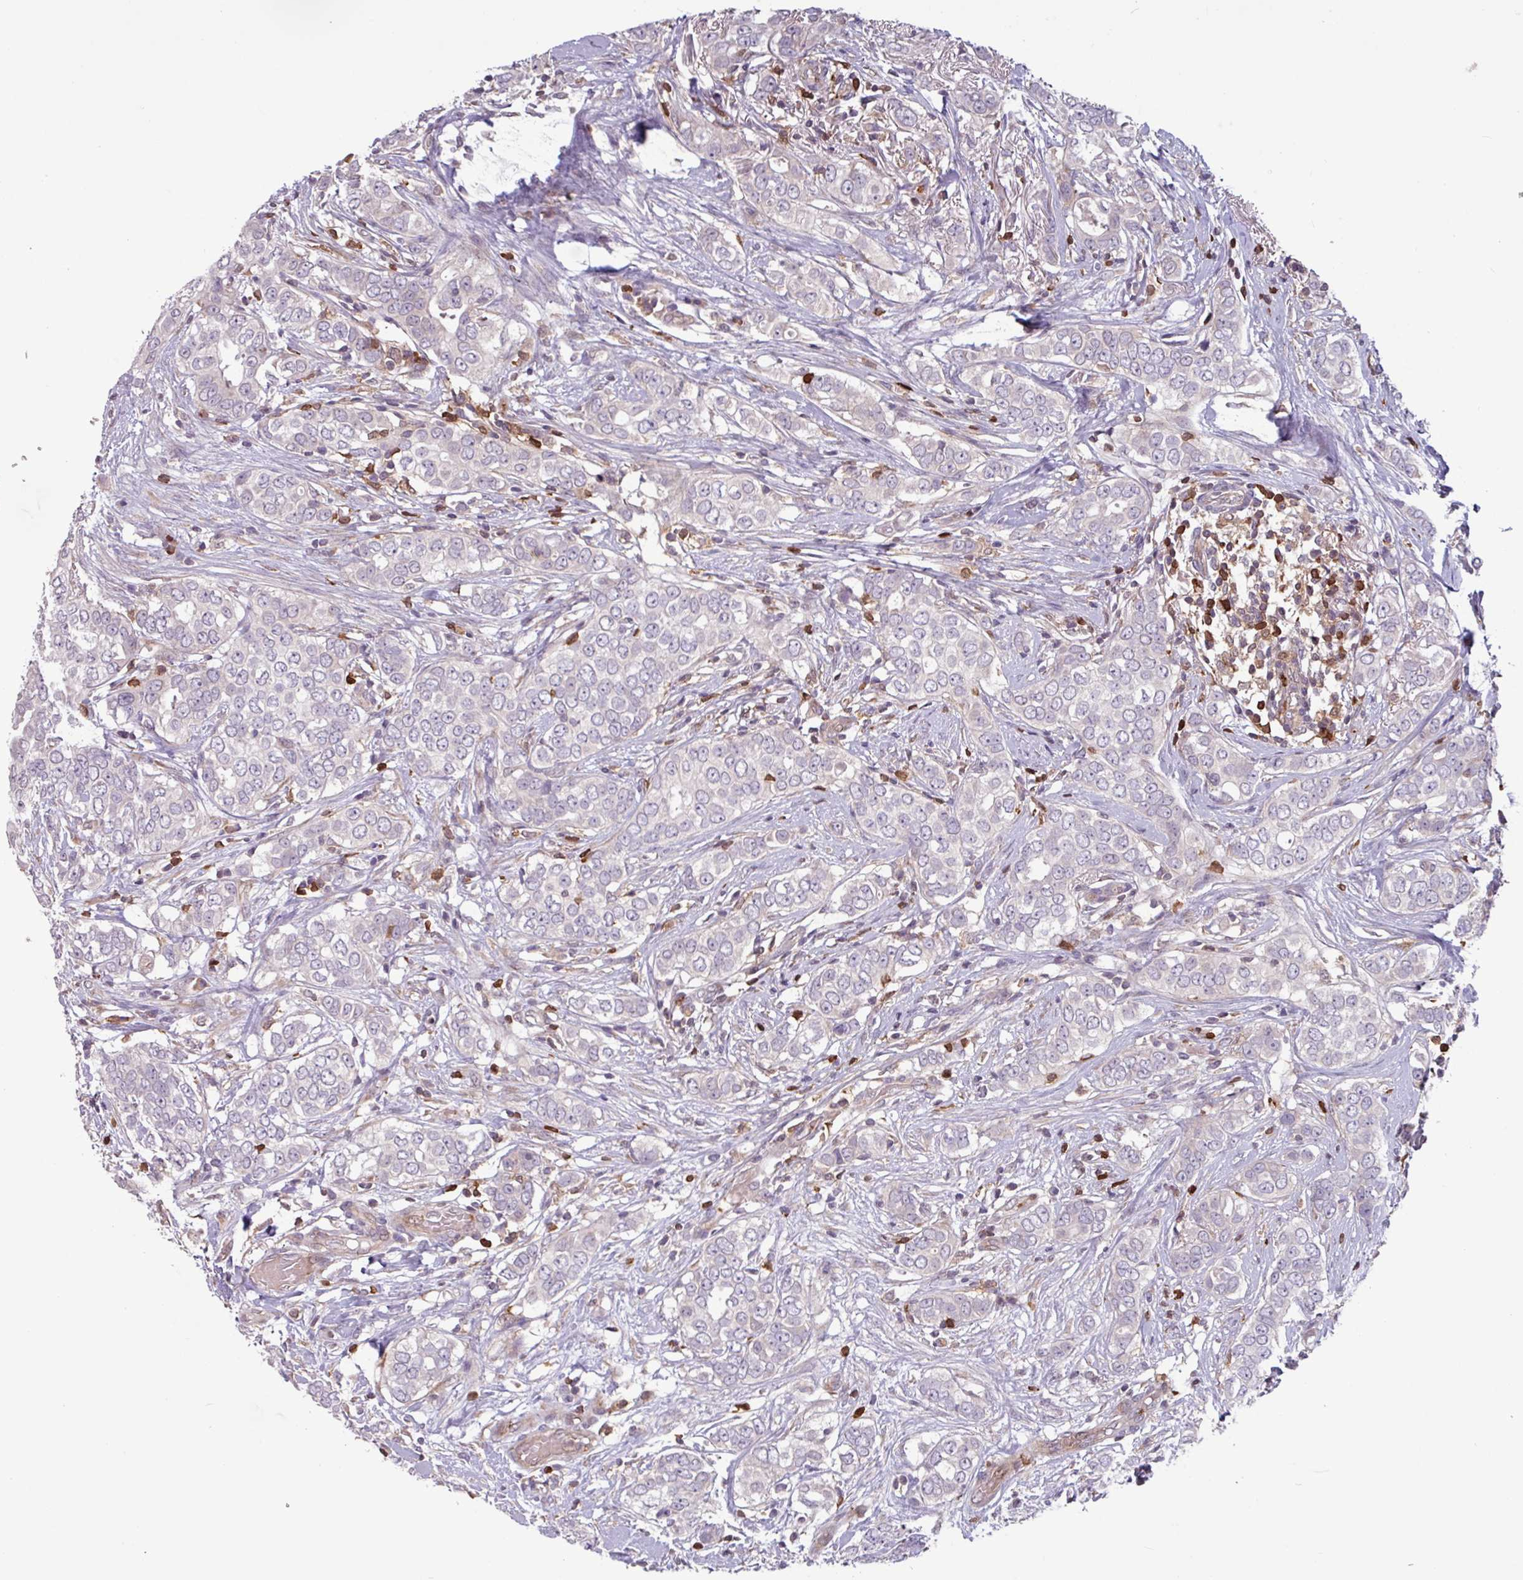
{"staining": {"intensity": "negative", "quantity": "none", "location": "none"}, "tissue": "breast cancer", "cell_type": "Tumor cells", "image_type": "cancer", "snomed": [{"axis": "morphology", "description": "Lobular carcinoma"}, {"axis": "topography", "description": "Breast"}], "caption": "This is an immunohistochemistry (IHC) image of human lobular carcinoma (breast). There is no positivity in tumor cells.", "gene": "SEC61G", "patient": {"sex": "female", "age": 51}}